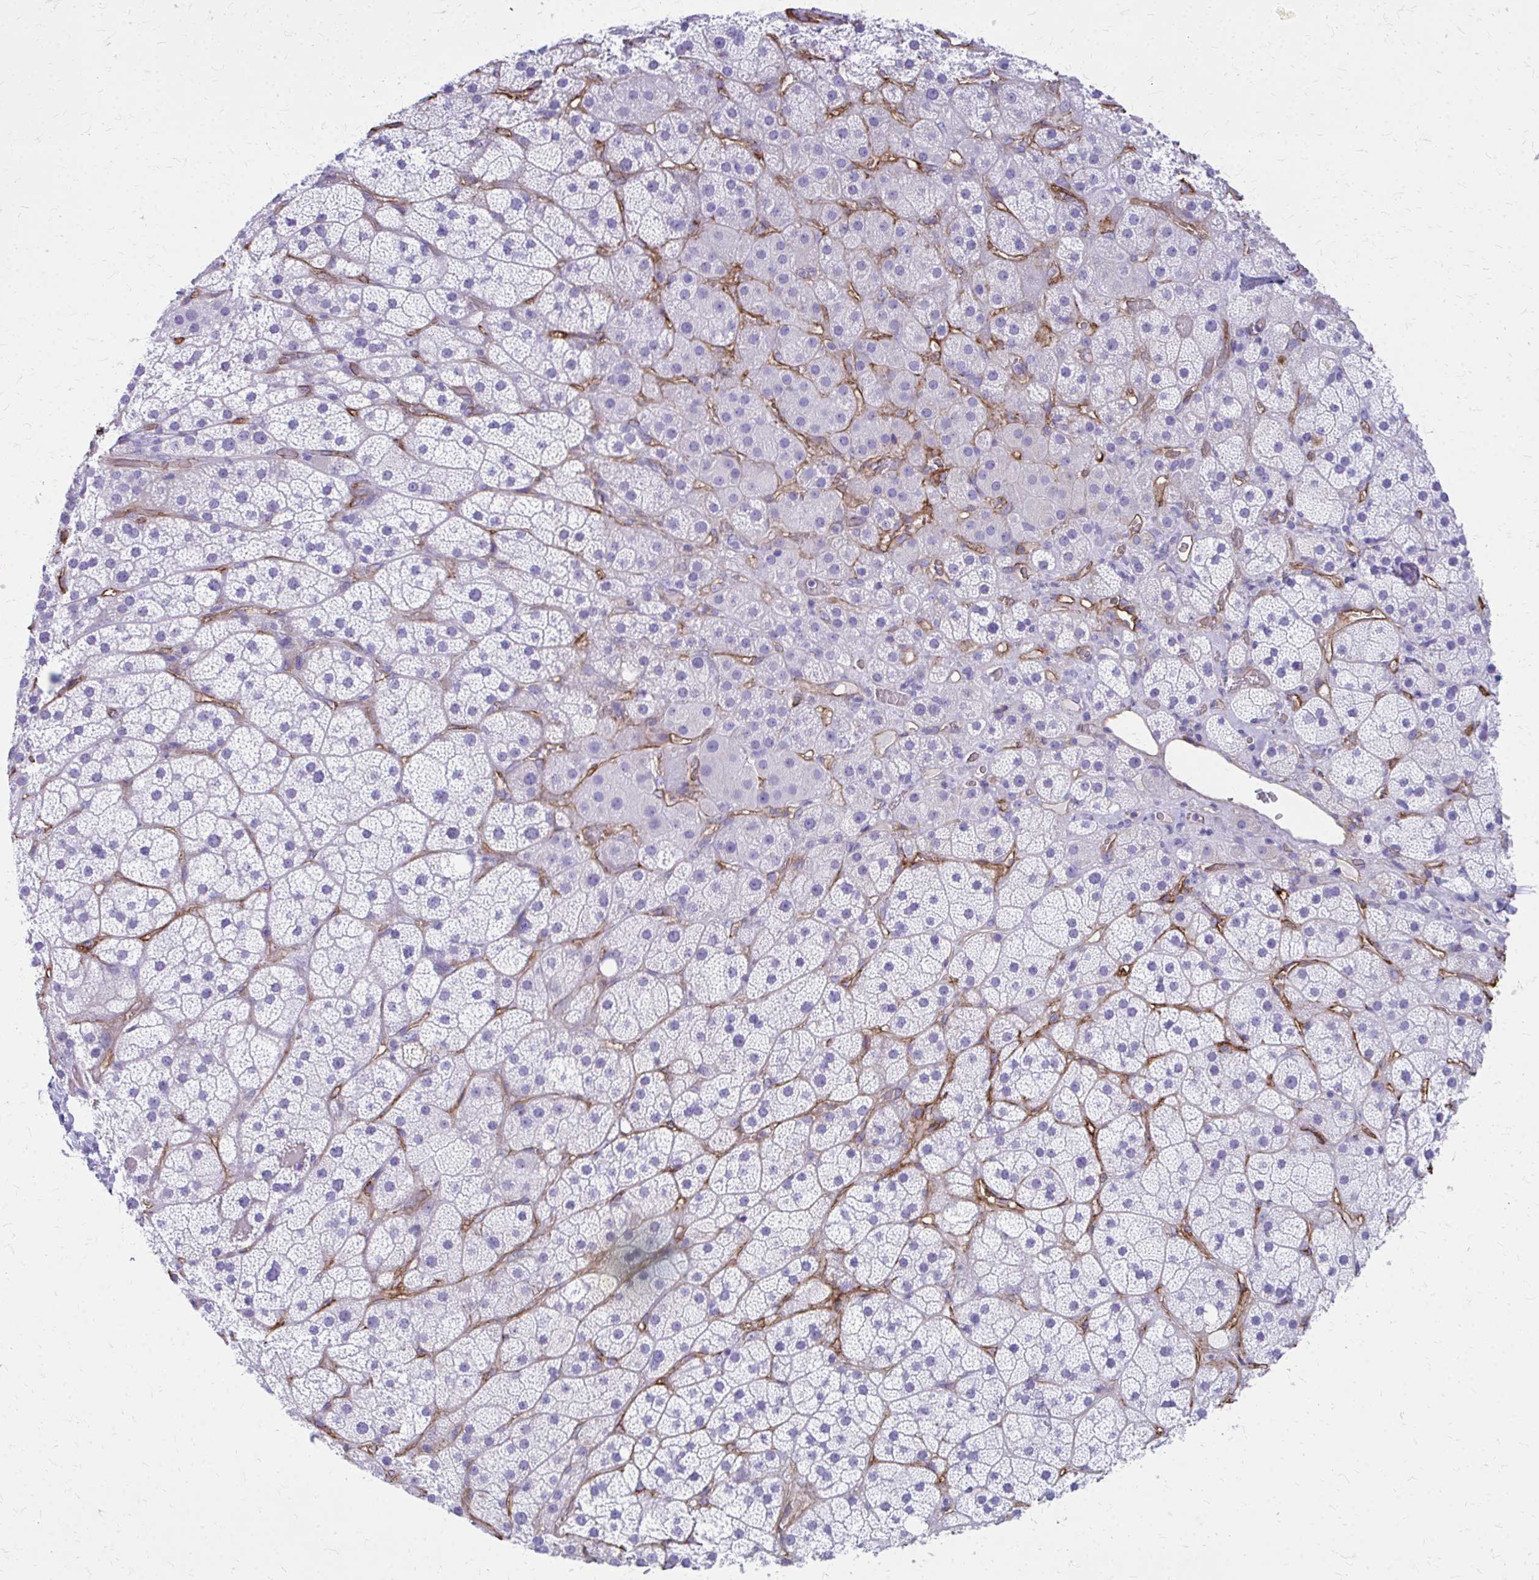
{"staining": {"intensity": "negative", "quantity": "none", "location": "none"}, "tissue": "adrenal gland", "cell_type": "Glandular cells", "image_type": "normal", "snomed": [{"axis": "morphology", "description": "Normal tissue, NOS"}, {"axis": "topography", "description": "Adrenal gland"}], "caption": "An immunohistochemistry (IHC) photomicrograph of normal adrenal gland is shown. There is no staining in glandular cells of adrenal gland.", "gene": "TPSG1", "patient": {"sex": "male", "age": 57}}